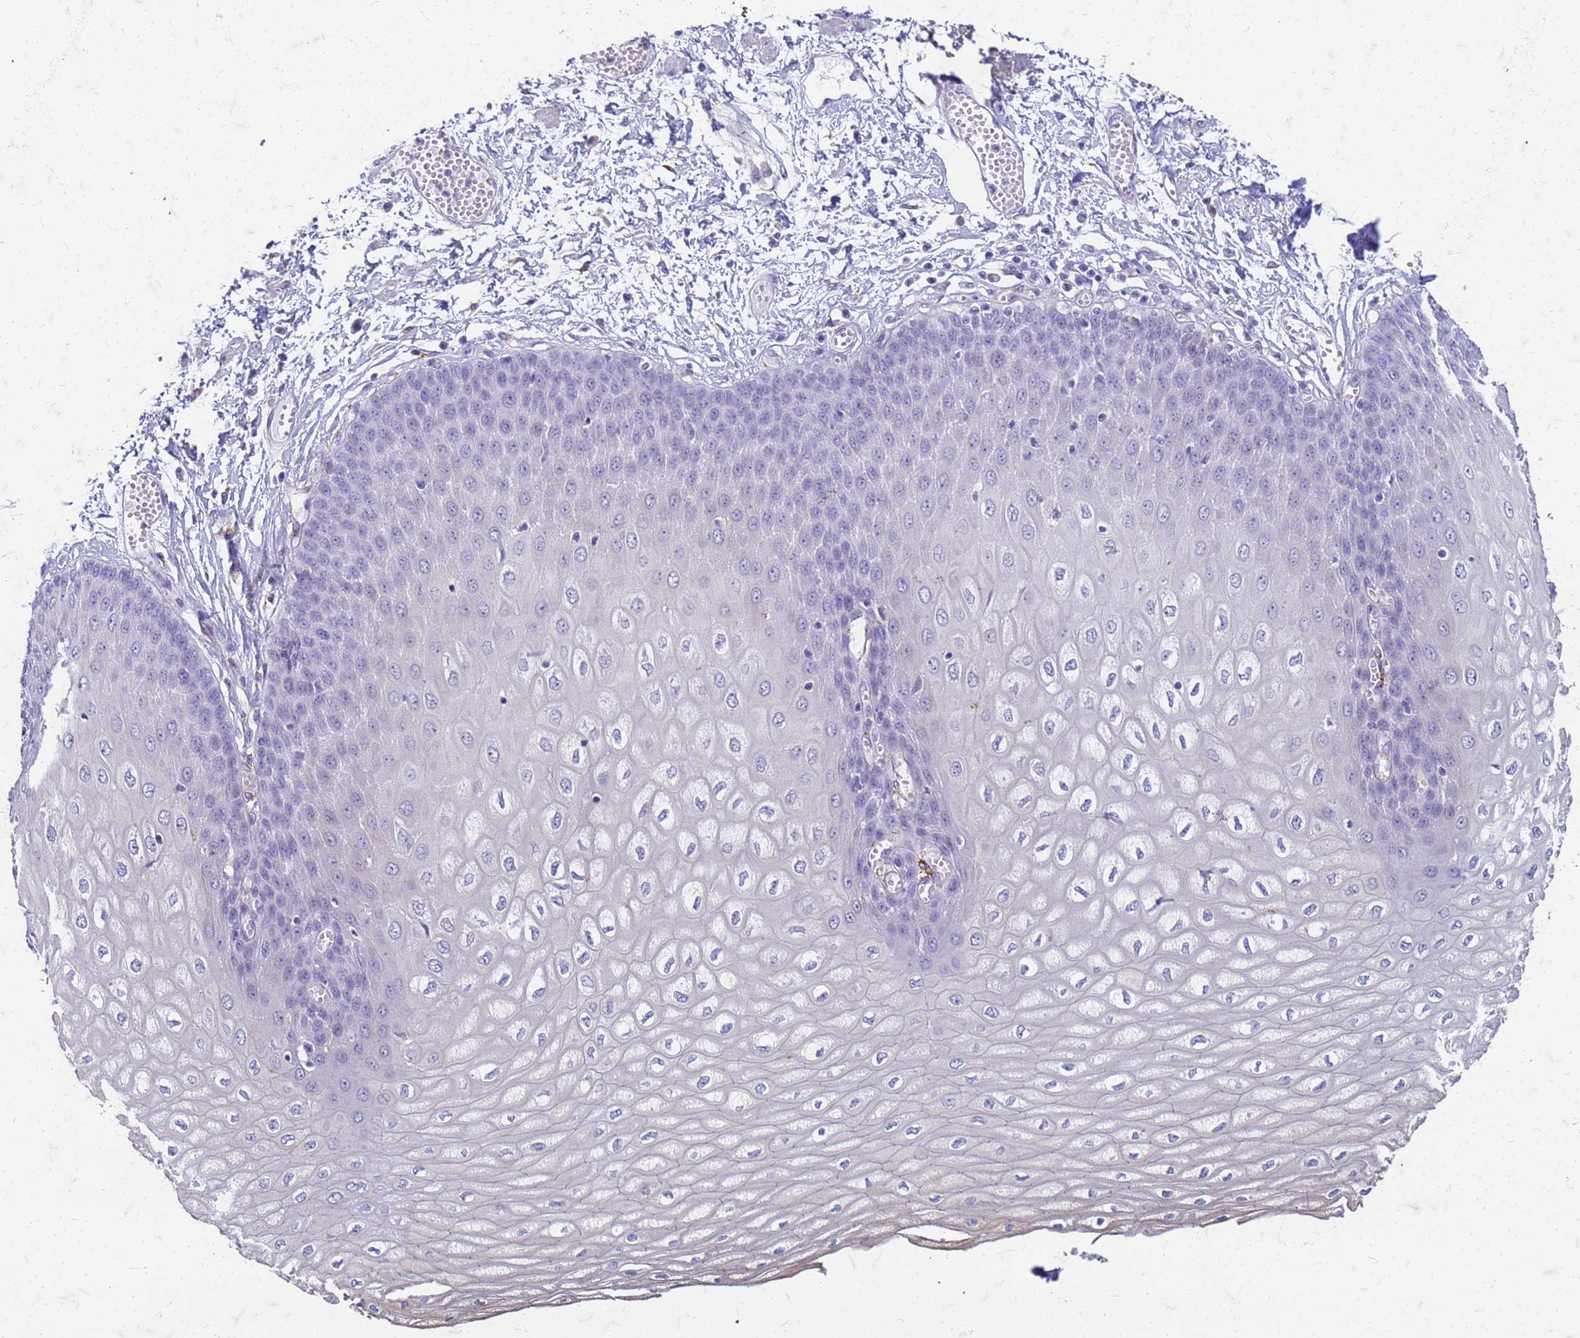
{"staining": {"intensity": "negative", "quantity": "none", "location": "none"}, "tissue": "esophagus", "cell_type": "Squamous epithelial cells", "image_type": "normal", "snomed": [{"axis": "morphology", "description": "Normal tissue, NOS"}, {"axis": "topography", "description": "Esophagus"}], "caption": "IHC micrograph of benign esophagus: esophagus stained with DAB (3,3'-diaminobenzidine) displays no significant protein positivity in squamous epithelial cells.", "gene": "TRIM64B", "patient": {"sex": "male", "age": 60}}